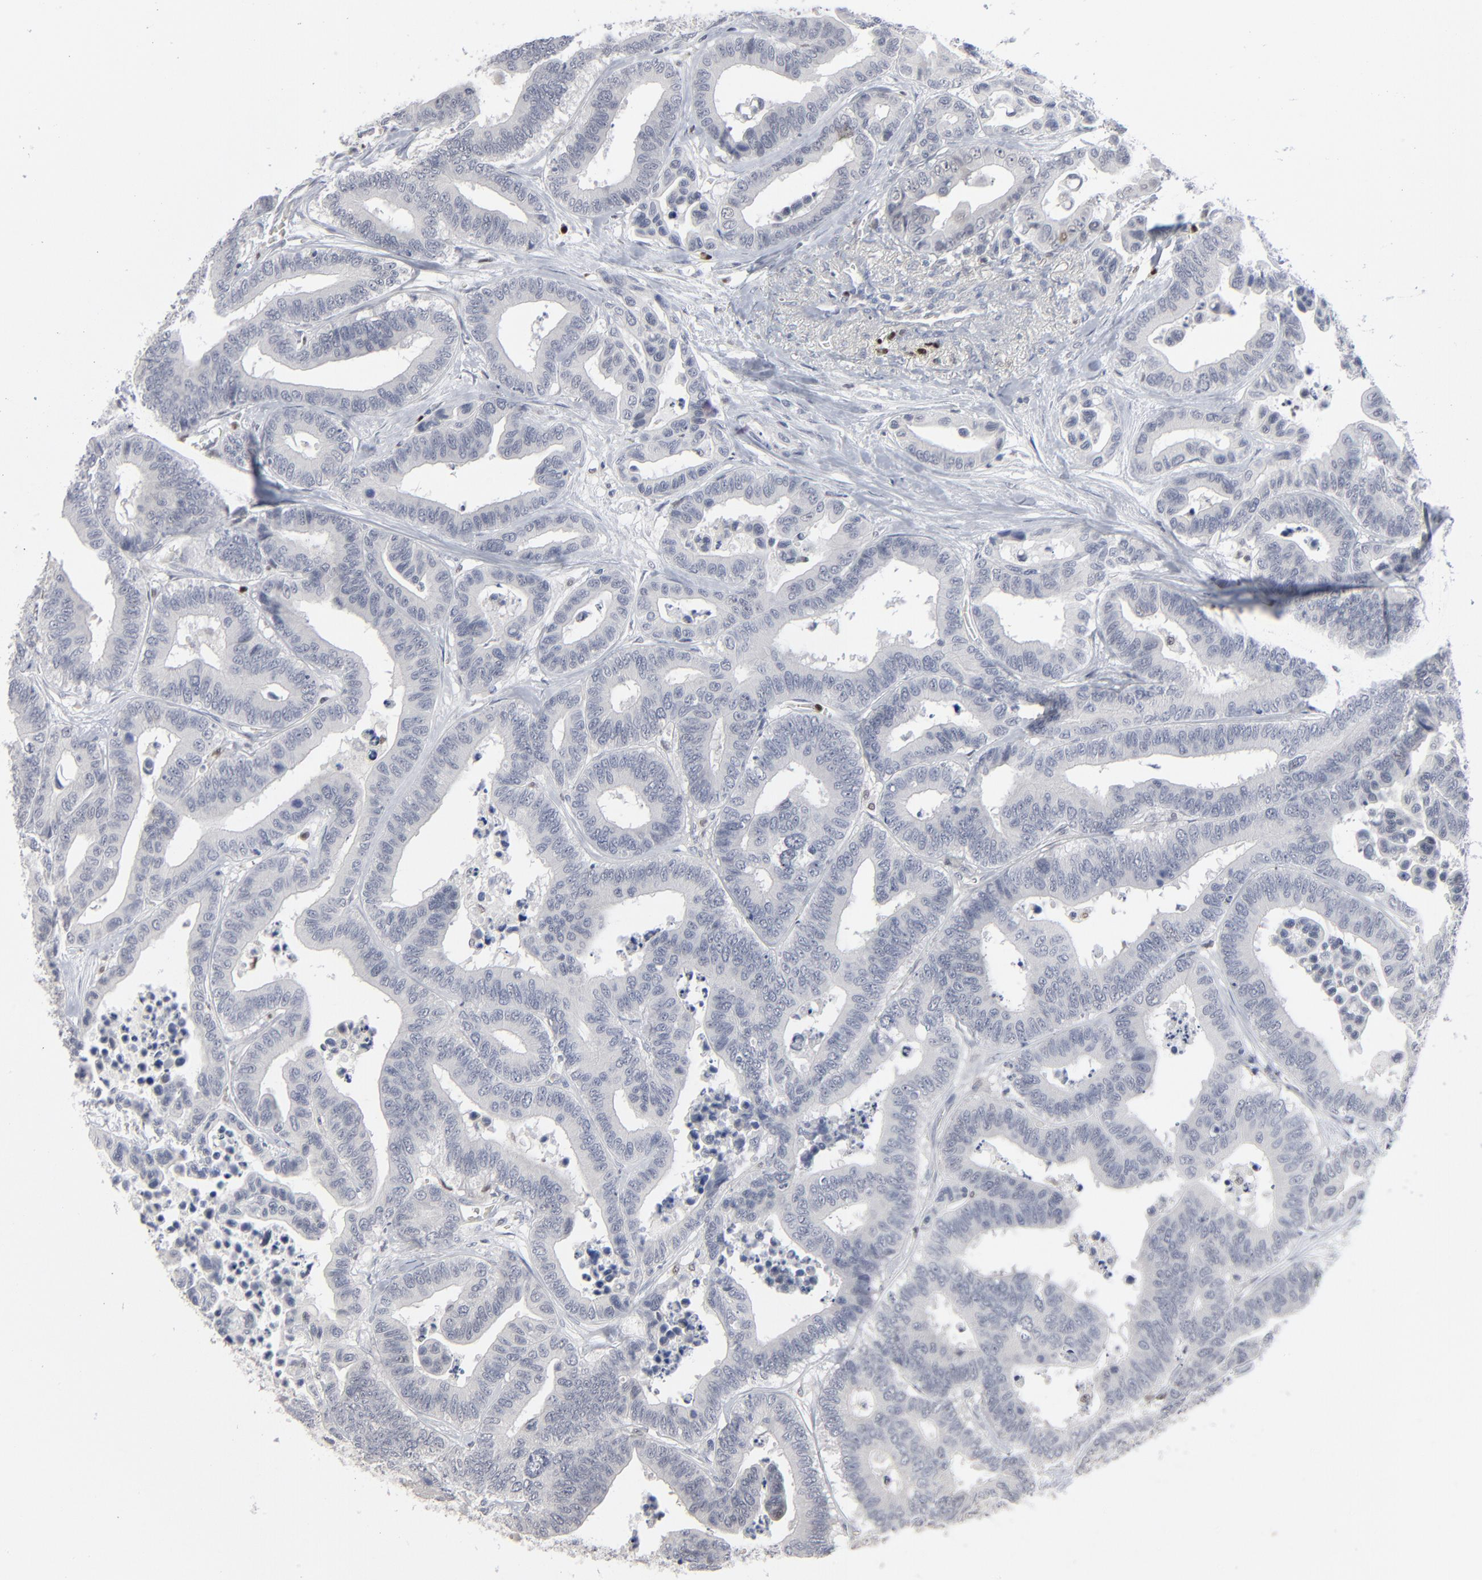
{"staining": {"intensity": "negative", "quantity": "none", "location": "none"}, "tissue": "colorectal cancer", "cell_type": "Tumor cells", "image_type": "cancer", "snomed": [{"axis": "morphology", "description": "Adenocarcinoma, NOS"}, {"axis": "topography", "description": "Colon"}], "caption": "Immunohistochemical staining of human colorectal adenocarcinoma demonstrates no significant staining in tumor cells. (DAB (3,3'-diaminobenzidine) immunohistochemistry (IHC), high magnification).", "gene": "FOXN2", "patient": {"sex": "male", "age": 82}}